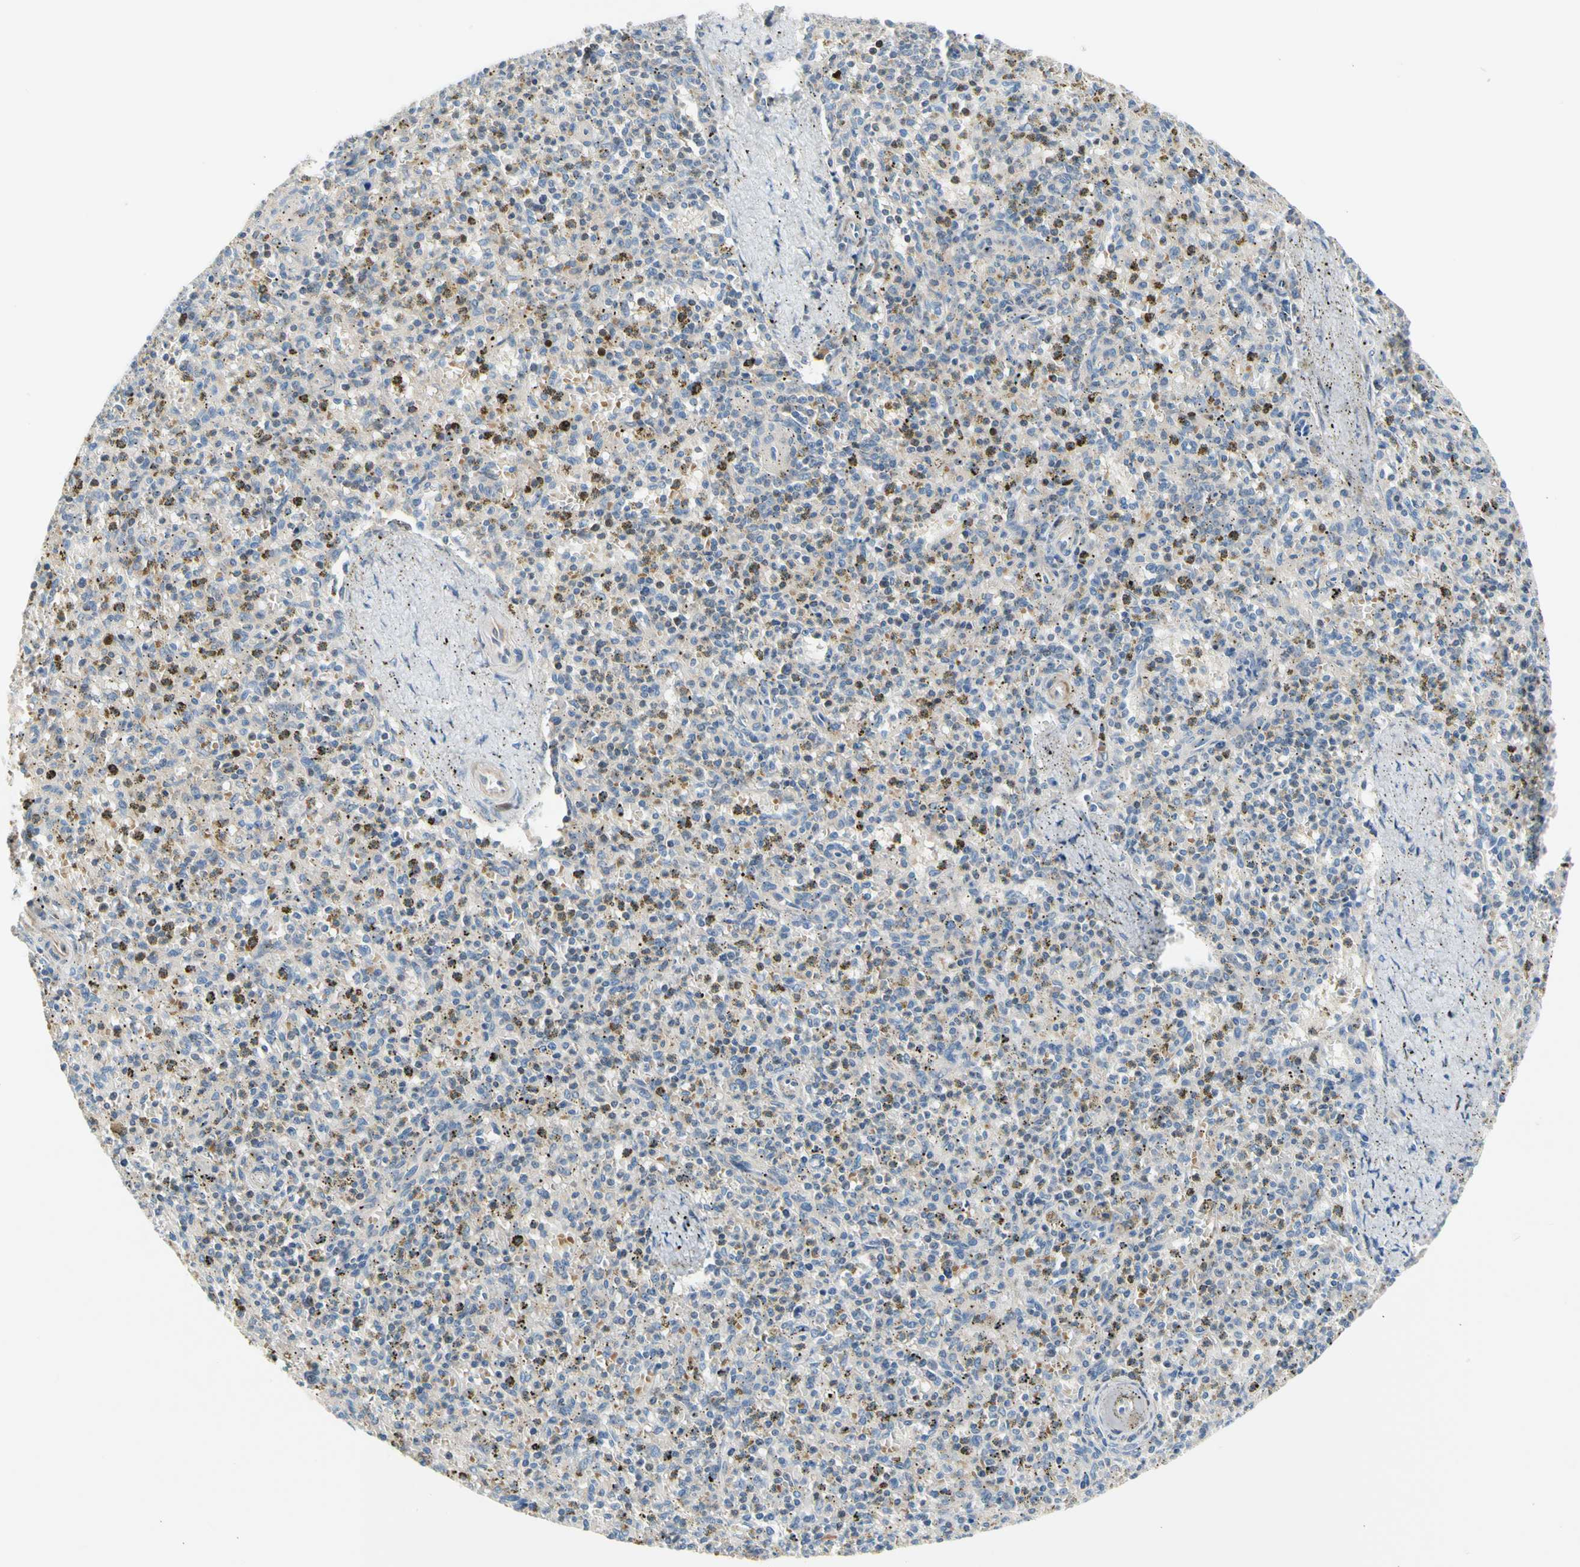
{"staining": {"intensity": "moderate", "quantity": "<25%", "location": "cytoplasmic/membranous"}, "tissue": "spleen", "cell_type": "Cells in red pulp", "image_type": "normal", "snomed": [{"axis": "morphology", "description": "Normal tissue, NOS"}, {"axis": "topography", "description": "Spleen"}], "caption": "IHC (DAB (3,3'-diaminobenzidine)) staining of normal spleen reveals moderate cytoplasmic/membranous protein staining in approximately <25% of cells in red pulp.", "gene": "MAP3K3", "patient": {"sex": "male", "age": 72}}